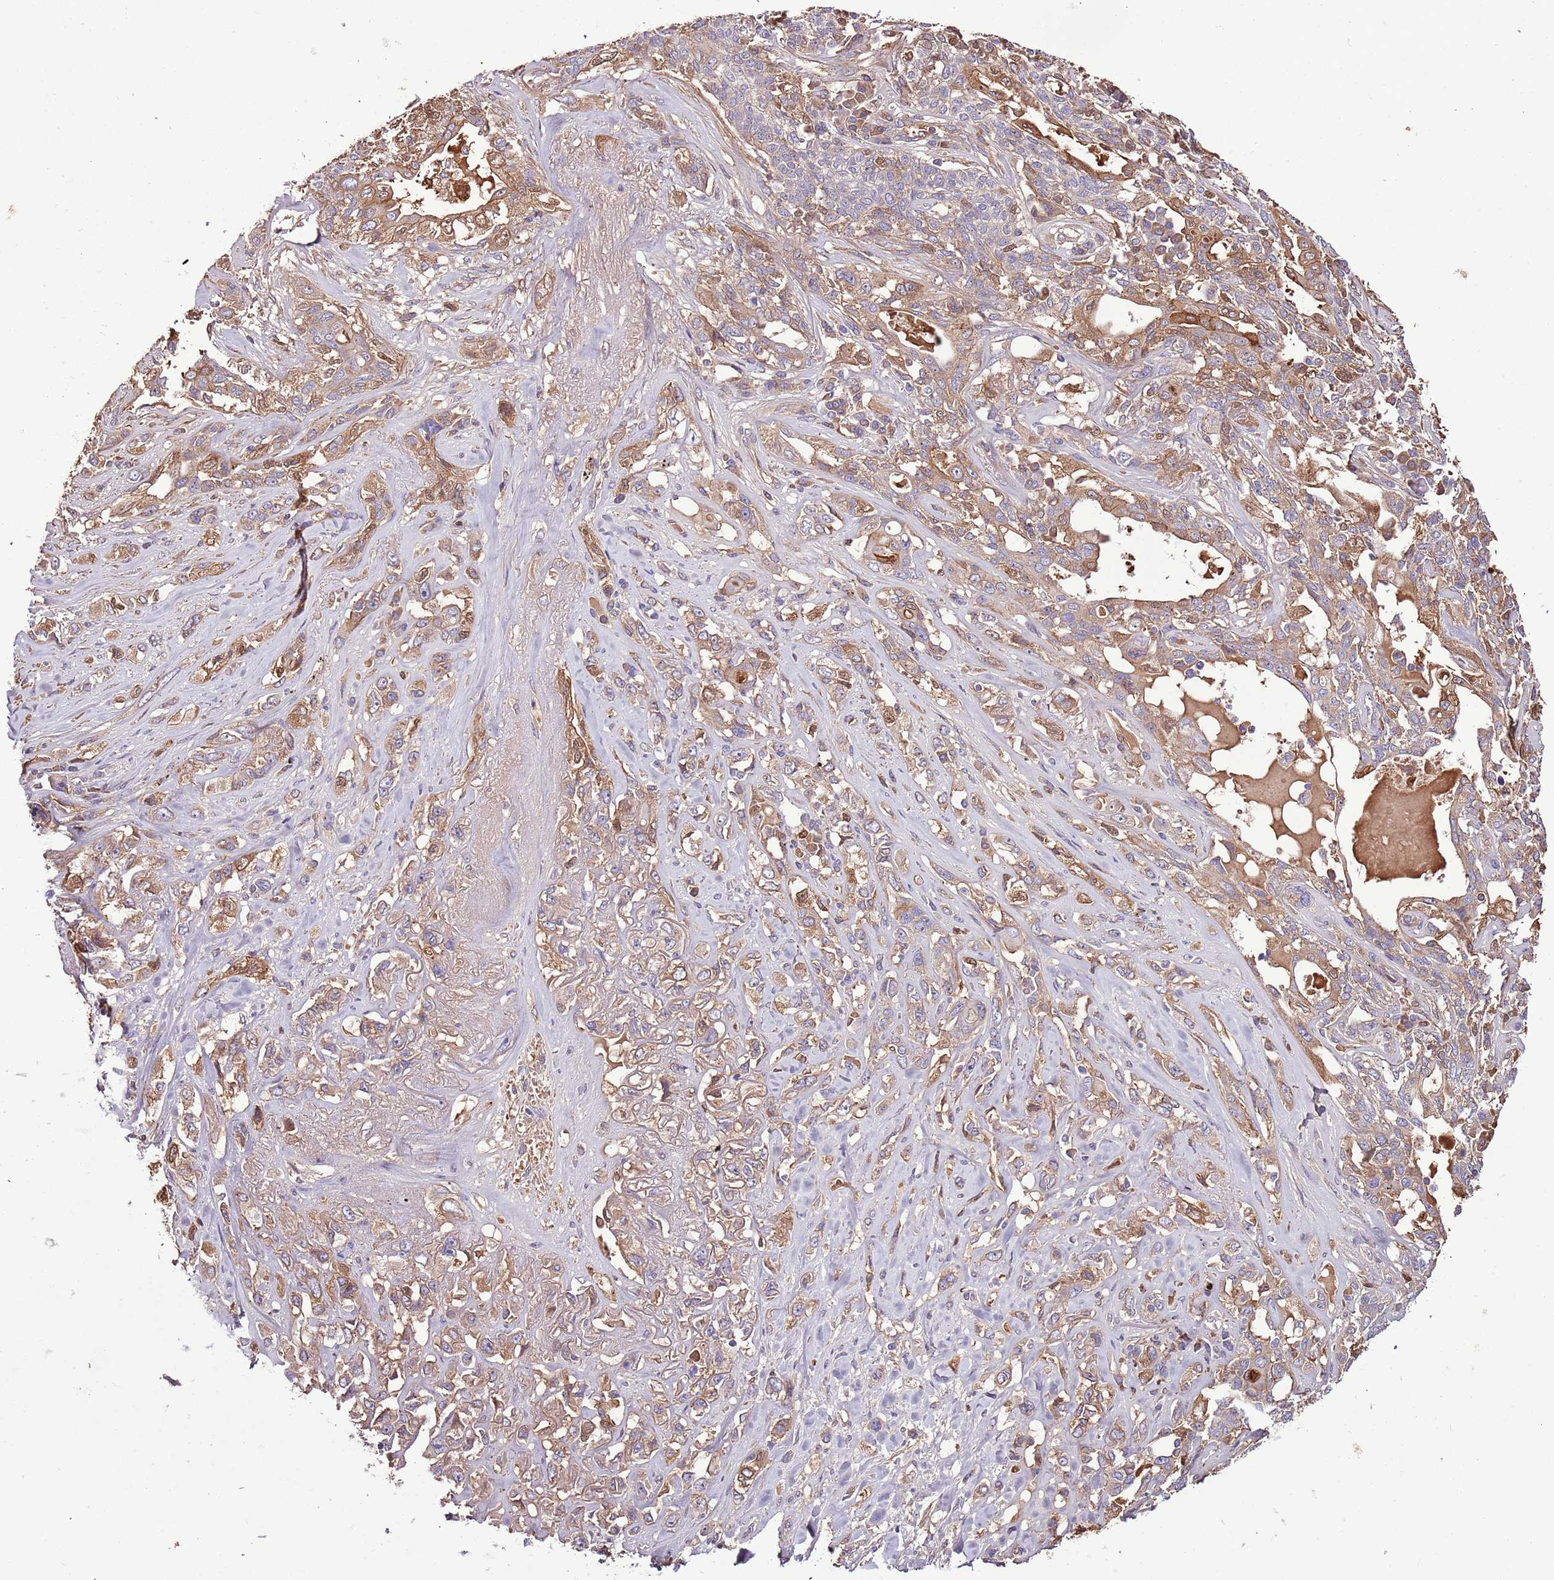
{"staining": {"intensity": "moderate", "quantity": "<25%", "location": "cytoplasmic/membranous"}, "tissue": "lung cancer", "cell_type": "Tumor cells", "image_type": "cancer", "snomed": [{"axis": "morphology", "description": "Squamous cell carcinoma, NOS"}, {"axis": "topography", "description": "Lung"}], "caption": "Tumor cells demonstrate low levels of moderate cytoplasmic/membranous positivity in approximately <25% of cells in lung cancer (squamous cell carcinoma).", "gene": "DENR", "patient": {"sex": "female", "age": 70}}